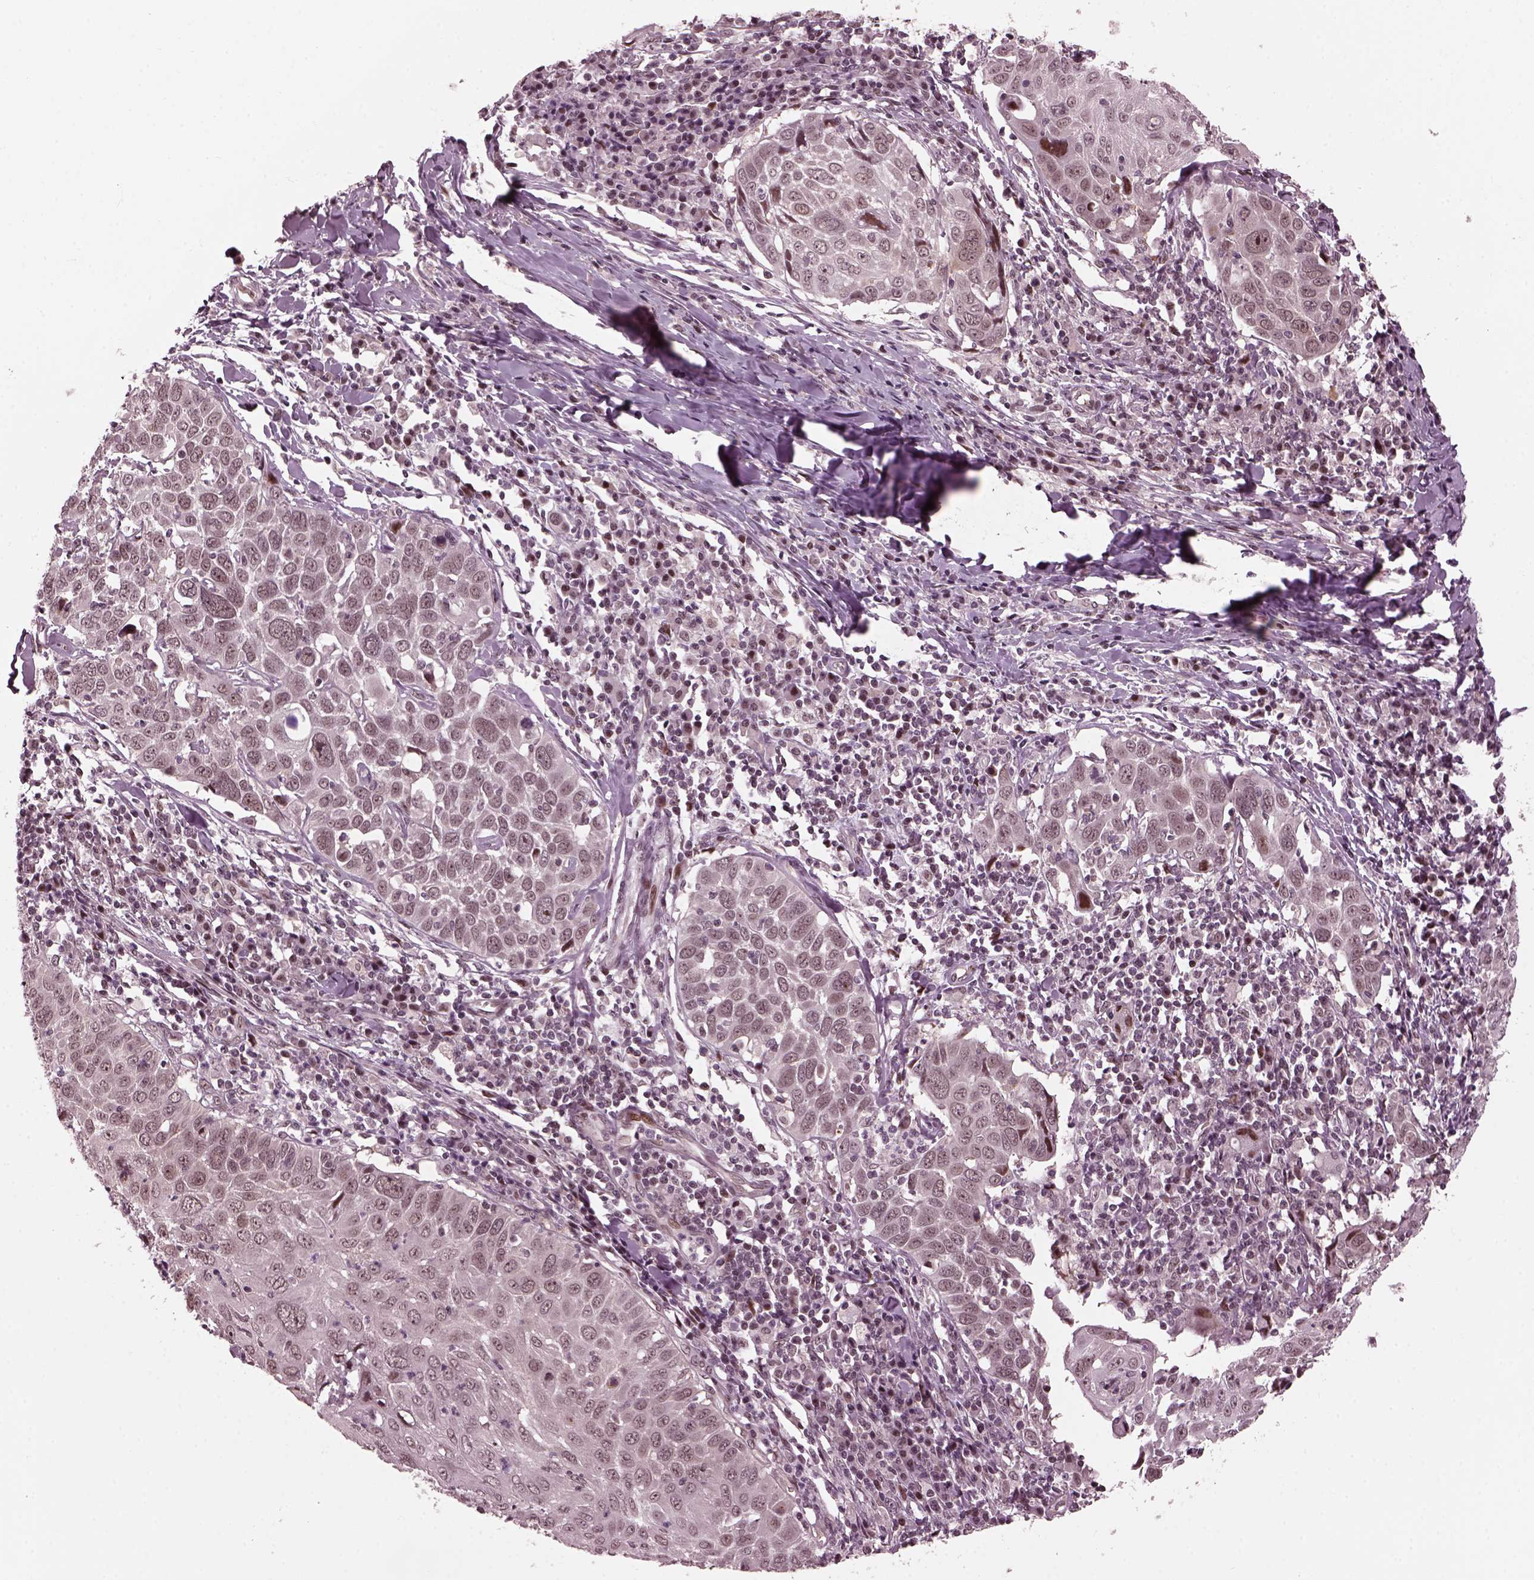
{"staining": {"intensity": "moderate", "quantity": "<25%", "location": "nuclear"}, "tissue": "lung cancer", "cell_type": "Tumor cells", "image_type": "cancer", "snomed": [{"axis": "morphology", "description": "Squamous cell carcinoma, NOS"}, {"axis": "topography", "description": "Lung"}], "caption": "This image demonstrates IHC staining of lung cancer (squamous cell carcinoma), with low moderate nuclear expression in approximately <25% of tumor cells.", "gene": "TRIB3", "patient": {"sex": "male", "age": 57}}